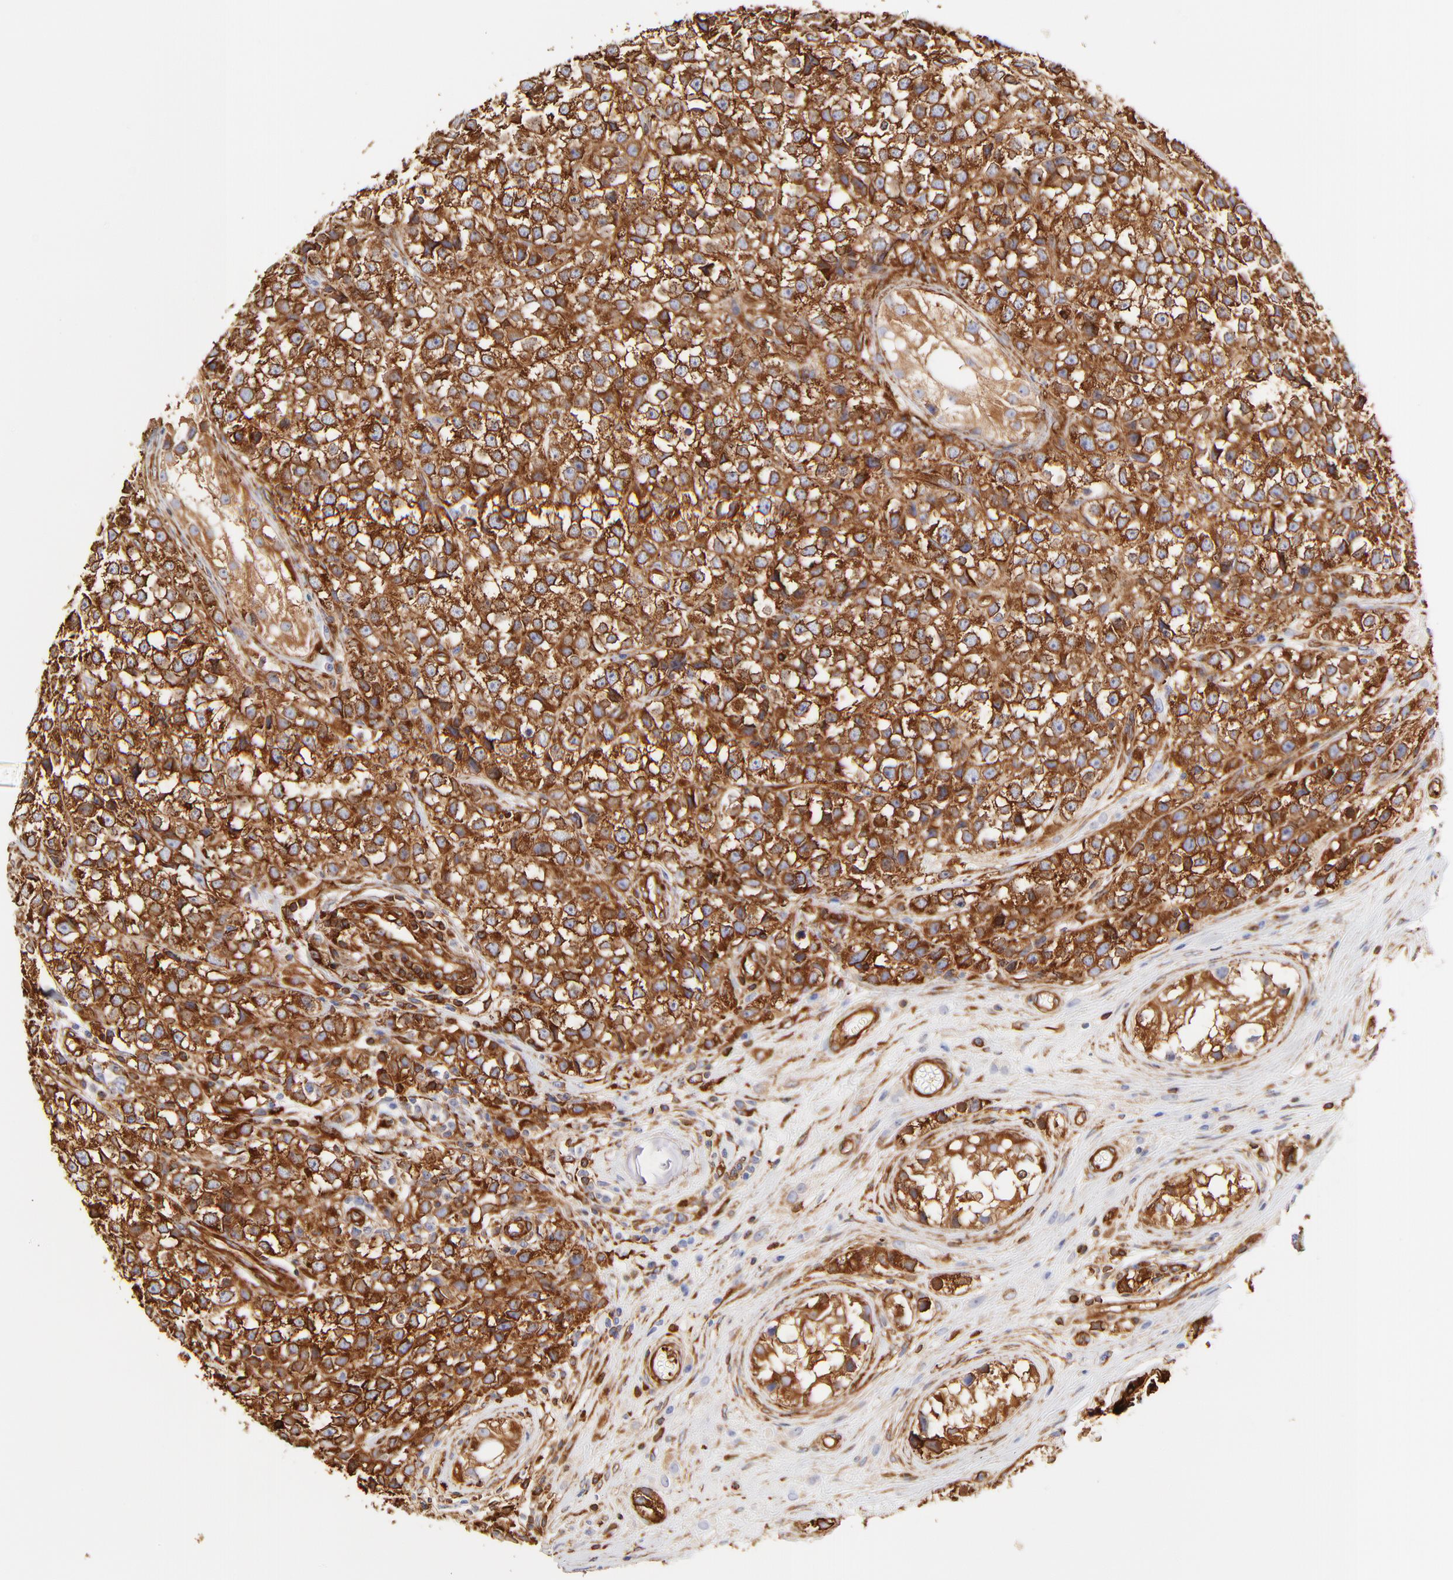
{"staining": {"intensity": "strong", "quantity": ">75%", "location": "cytoplasmic/membranous"}, "tissue": "testis cancer", "cell_type": "Tumor cells", "image_type": "cancer", "snomed": [{"axis": "morphology", "description": "Seminoma, NOS"}, {"axis": "topography", "description": "Testis"}], "caption": "This is a photomicrograph of immunohistochemistry (IHC) staining of testis cancer, which shows strong staining in the cytoplasmic/membranous of tumor cells.", "gene": "FLNA", "patient": {"sex": "male", "age": 25}}